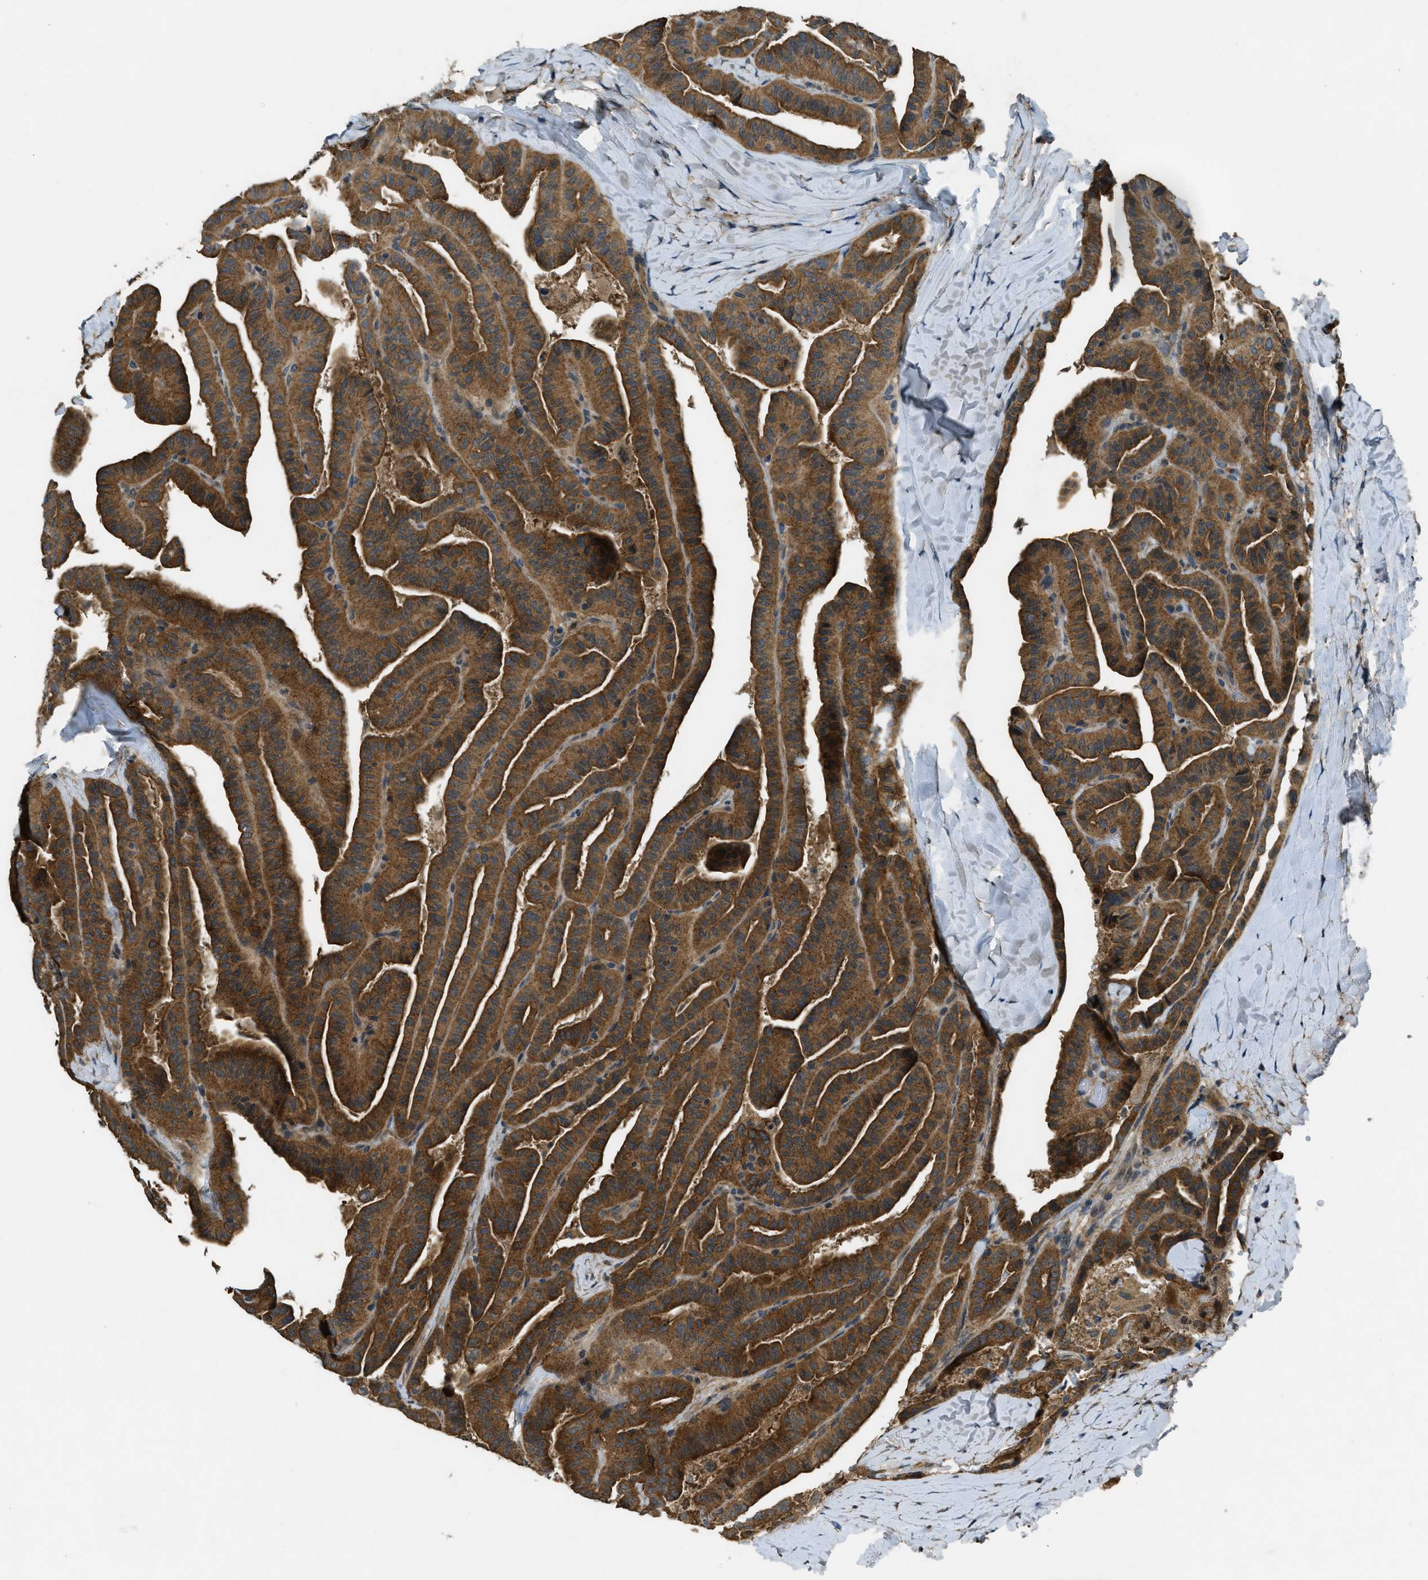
{"staining": {"intensity": "strong", "quantity": ">75%", "location": "cytoplasmic/membranous"}, "tissue": "thyroid cancer", "cell_type": "Tumor cells", "image_type": "cancer", "snomed": [{"axis": "morphology", "description": "Papillary adenocarcinoma, NOS"}, {"axis": "topography", "description": "Thyroid gland"}], "caption": "Protein expression analysis of thyroid cancer reveals strong cytoplasmic/membranous staining in about >75% of tumor cells.", "gene": "CDKN2C", "patient": {"sex": "male", "age": 77}}